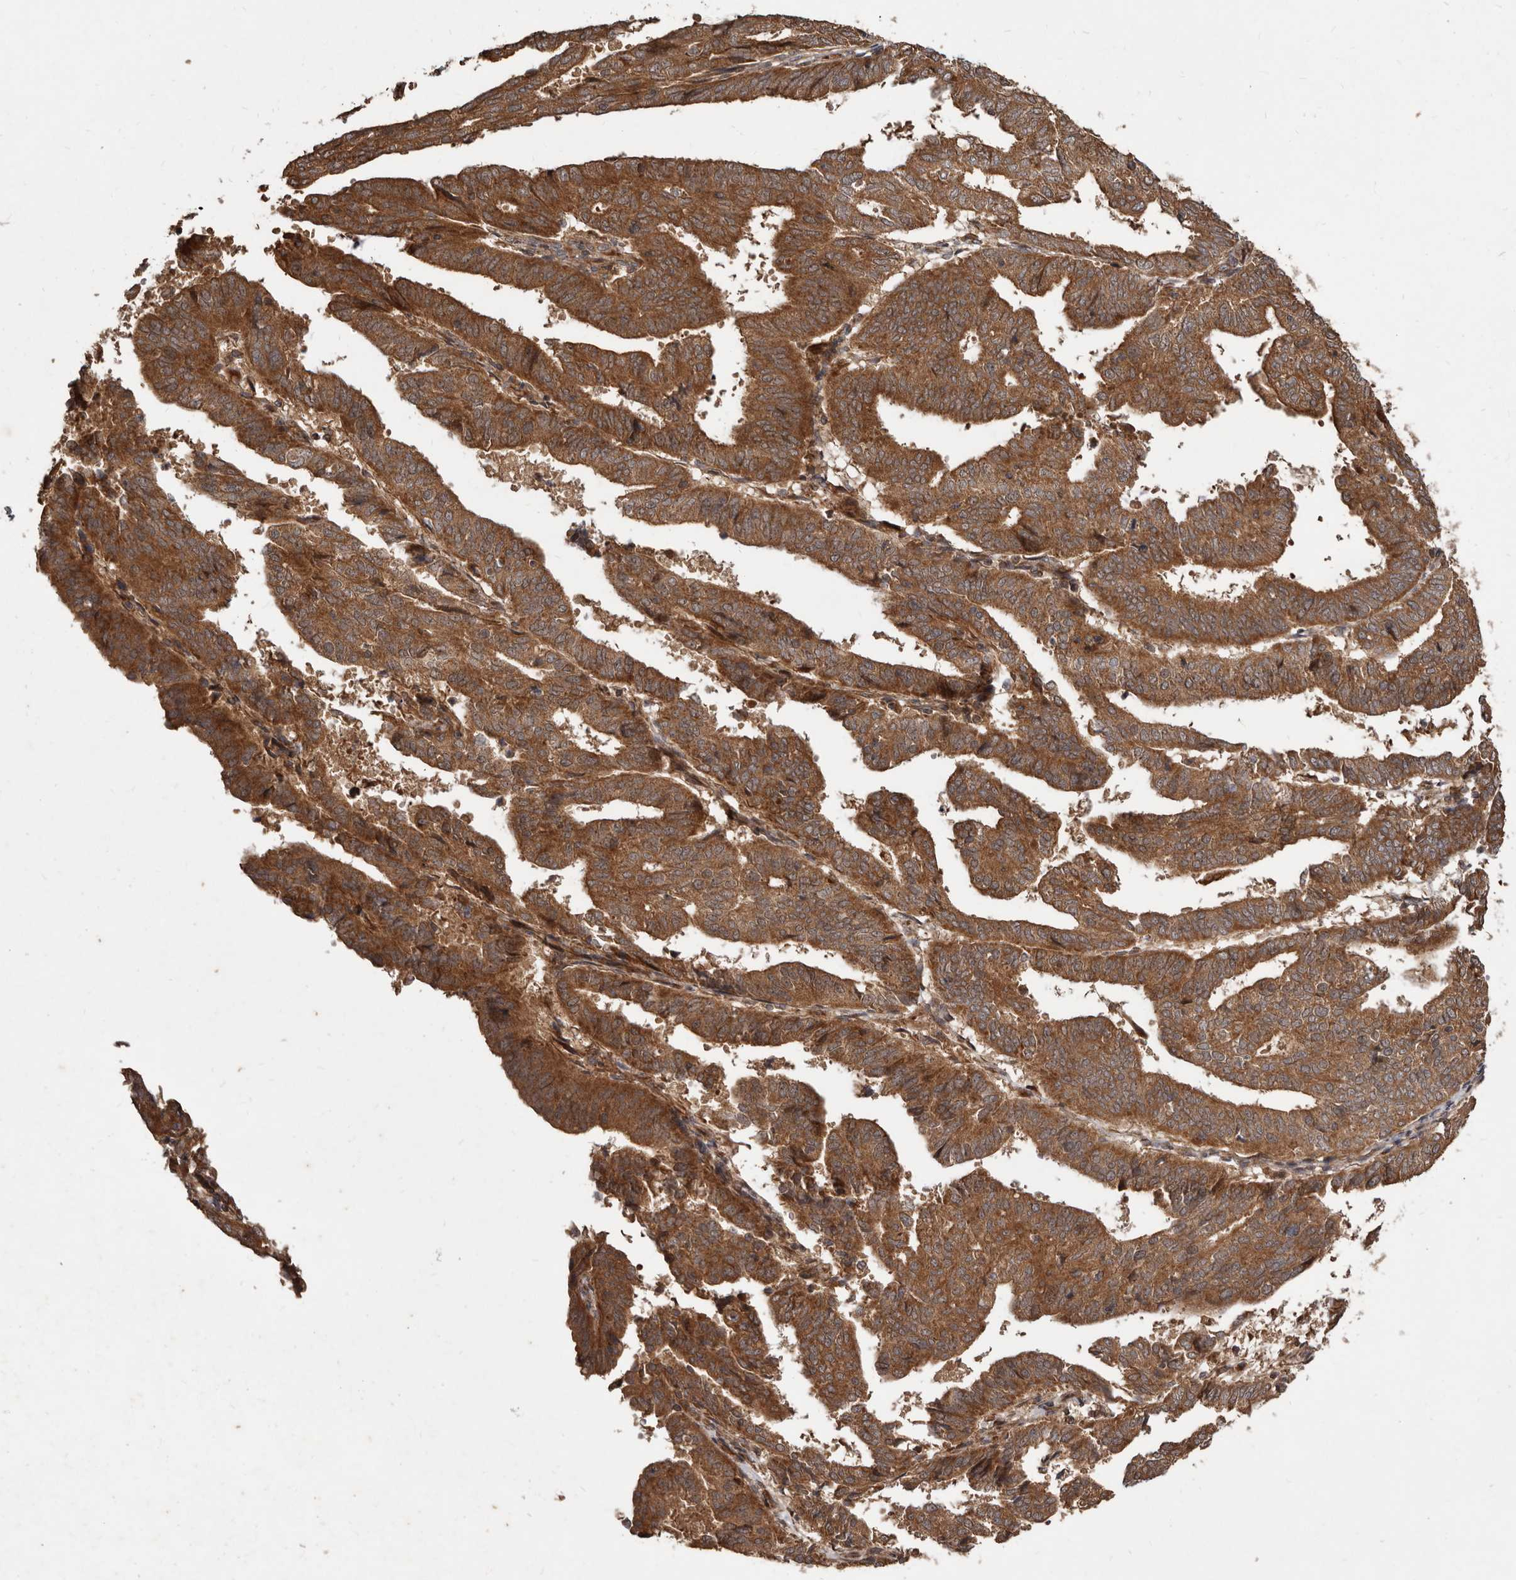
{"staining": {"intensity": "moderate", "quantity": ">75%", "location": "cytoplasmic/membranous"}, "tissue": "endometrial cancer", "cell_type": "Tumor cells", "image_type": "cancer", "snomed": [{"axis": "morphology", "description": "Adenocarcinoma, NOS"}, {"axis": "topography", "description": "Uterus"}], "caption": "Immunohistochemistry (IHC) (DAB (3,3'-diaminobenzidine)) staining of endometrial adenocarcinoma reveals moderate cytoplasmic/membranous protein expression in about >75% of tumor cells.", "gene": "STK36", "patient": {"sex": "female", "age": 77}}